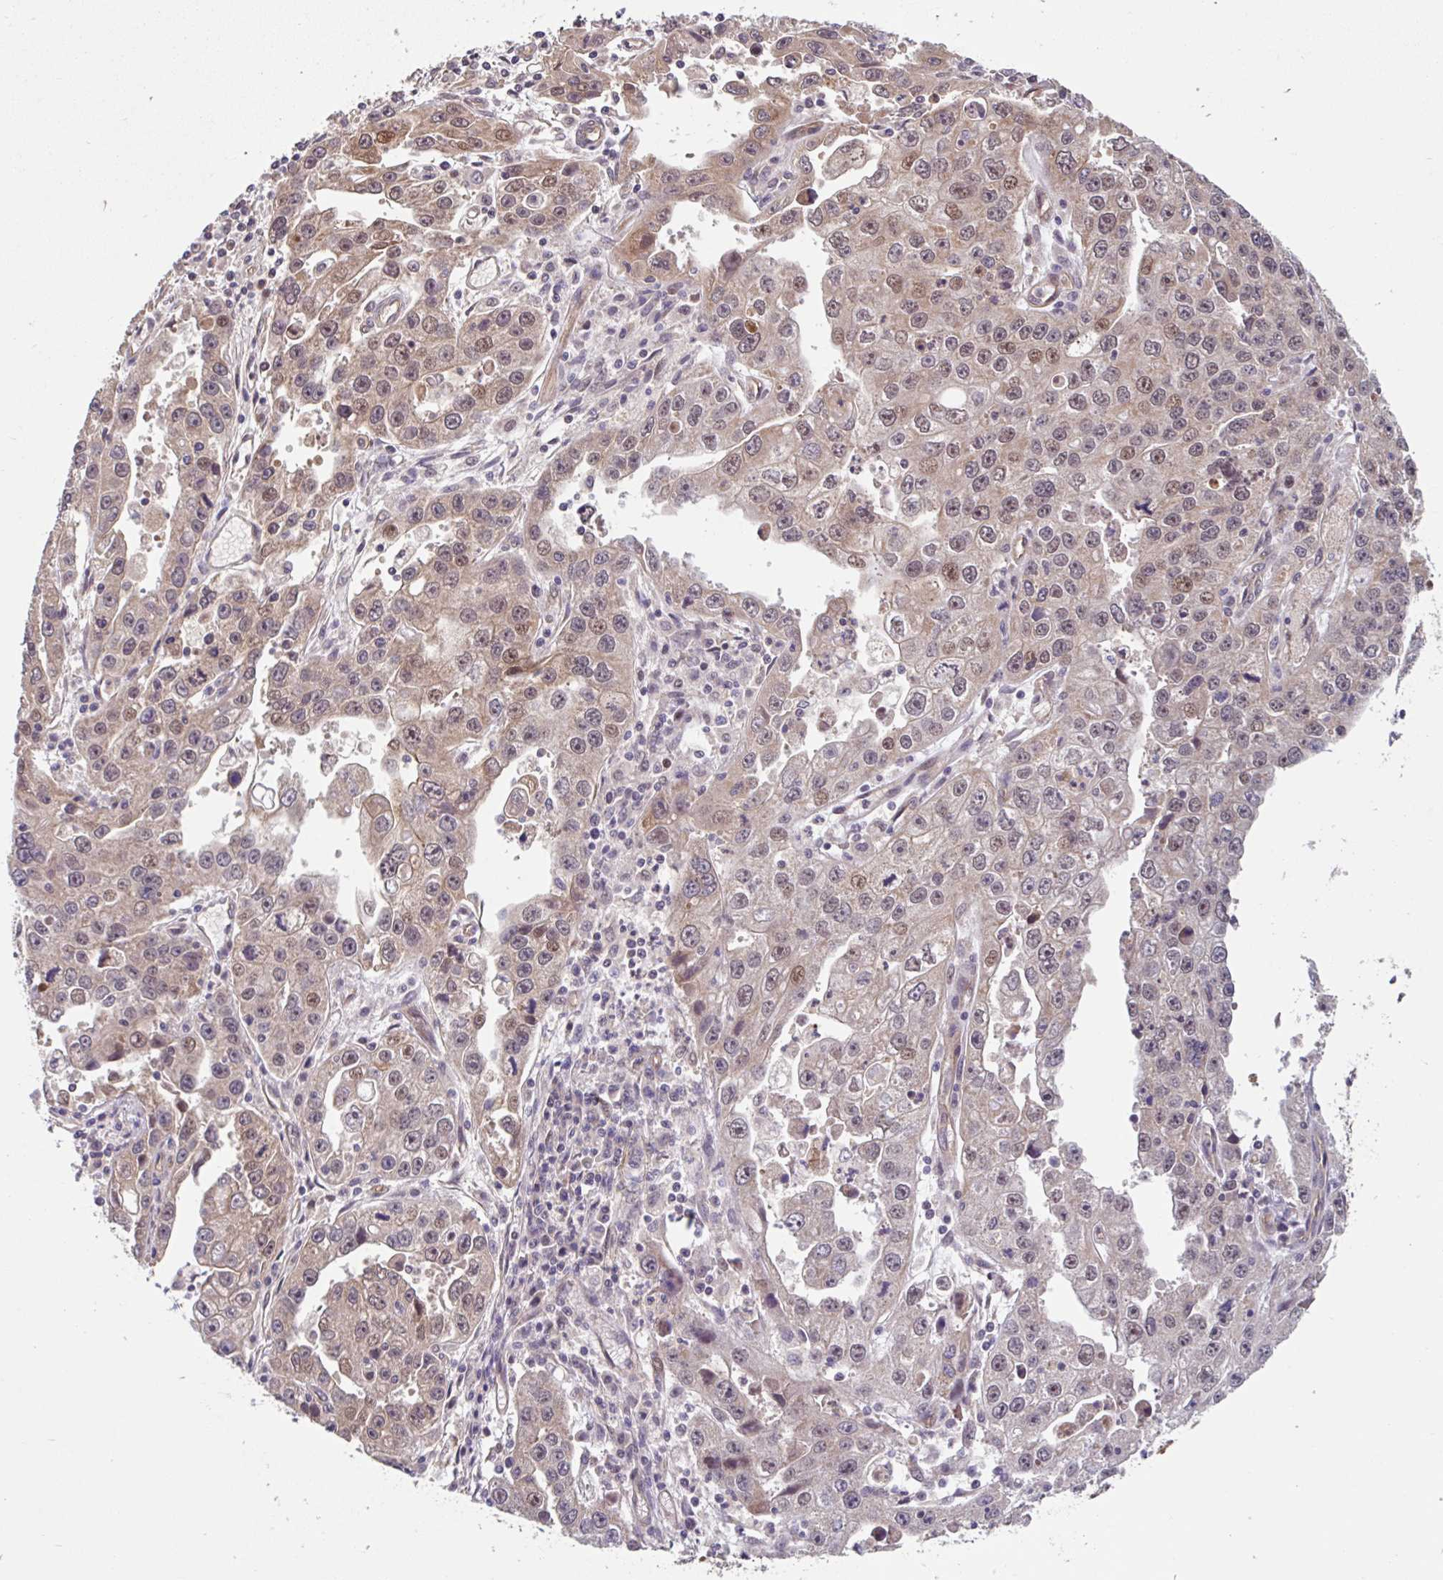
{"staining": {"intensity": "moderate", "quantity": ">75%", "location": "cytoplasmic/membranous,nuclear"}, "tissue": "endometrial cancer", "cell_type": "Tumor cells", "image_type": "cancer", "snomed": [{"axis": "morphology", "description": "Adenocarcinoma, NOS"}, {"axis": "topography", "description": "Uterus"}], "caption": "Immunohistochemistry (IHC) histopathology image of neoplastic tissue: human endometrial adenocarcinoma stained using immunohistochemistry exhibits medium levels of moderate protein expression localized specifically in the cytoplasmic/membranous and nuclear of tumor cells, appearing as a cytoplasmic/membranous and nuclear brown color.", "gene": "STYXL1", "patient": {"sex": "female", "age": 62}}